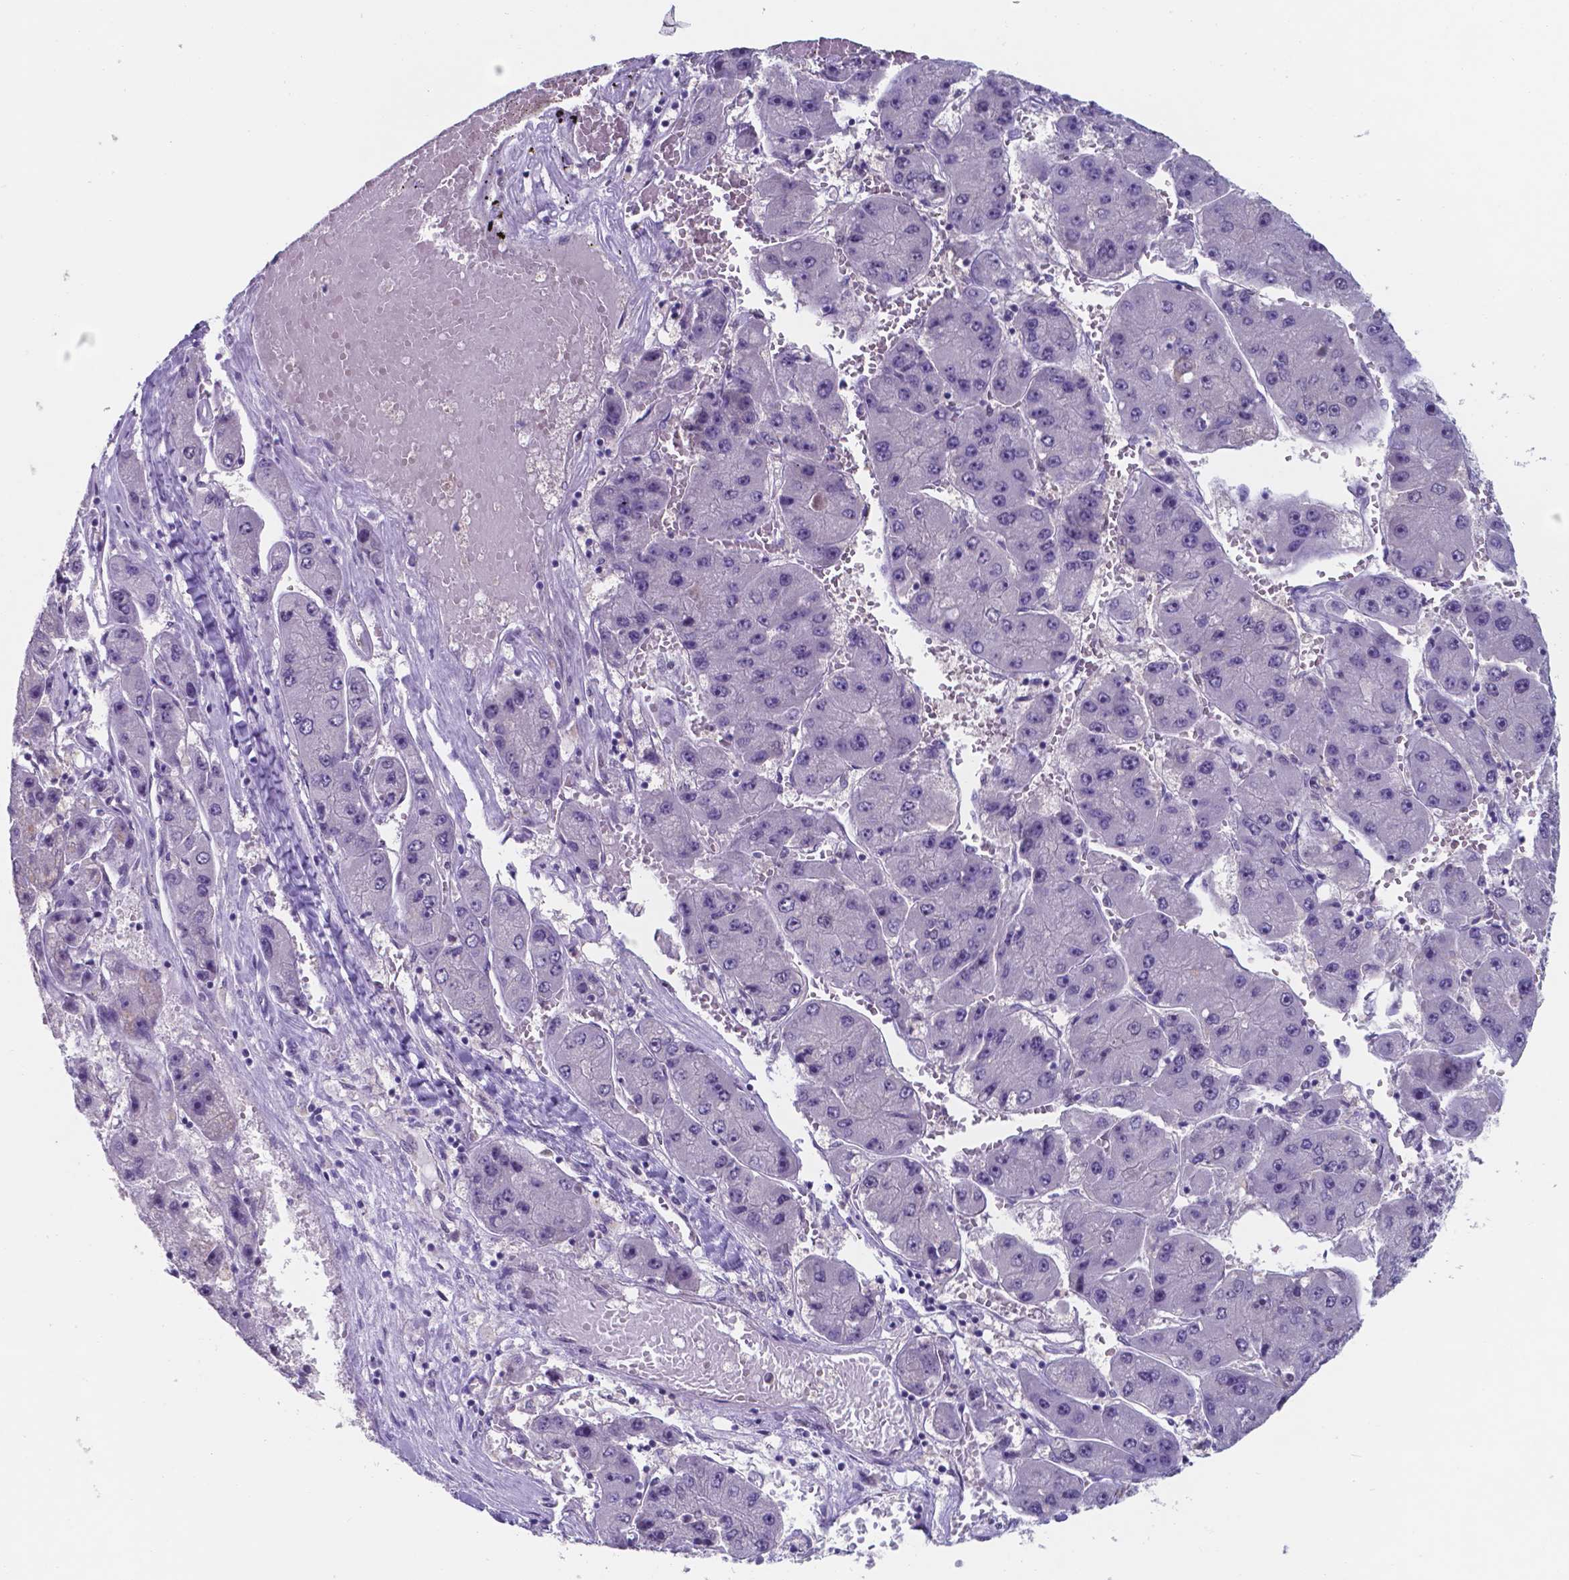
{"staining": {"intensity": "negative", "quantity": "none", "location": "none"}, "tissue": "liver cancer", "cell_type": "Tumor cells", "image_type": "cancer", "snomed": [{"axis": "morphology", "description": "Carcinoma, Hepatocellular, NOS"}, {"axis": "topography", "description": "Liver"}], "caption": "DAB immunohistochemical staining of human liver cancer (hepatocellular carcinoma) demonstrates no significant staining in tumor cells.", "gene": "UBE2E2", "patient": {"sex": "female", "age": 61}}